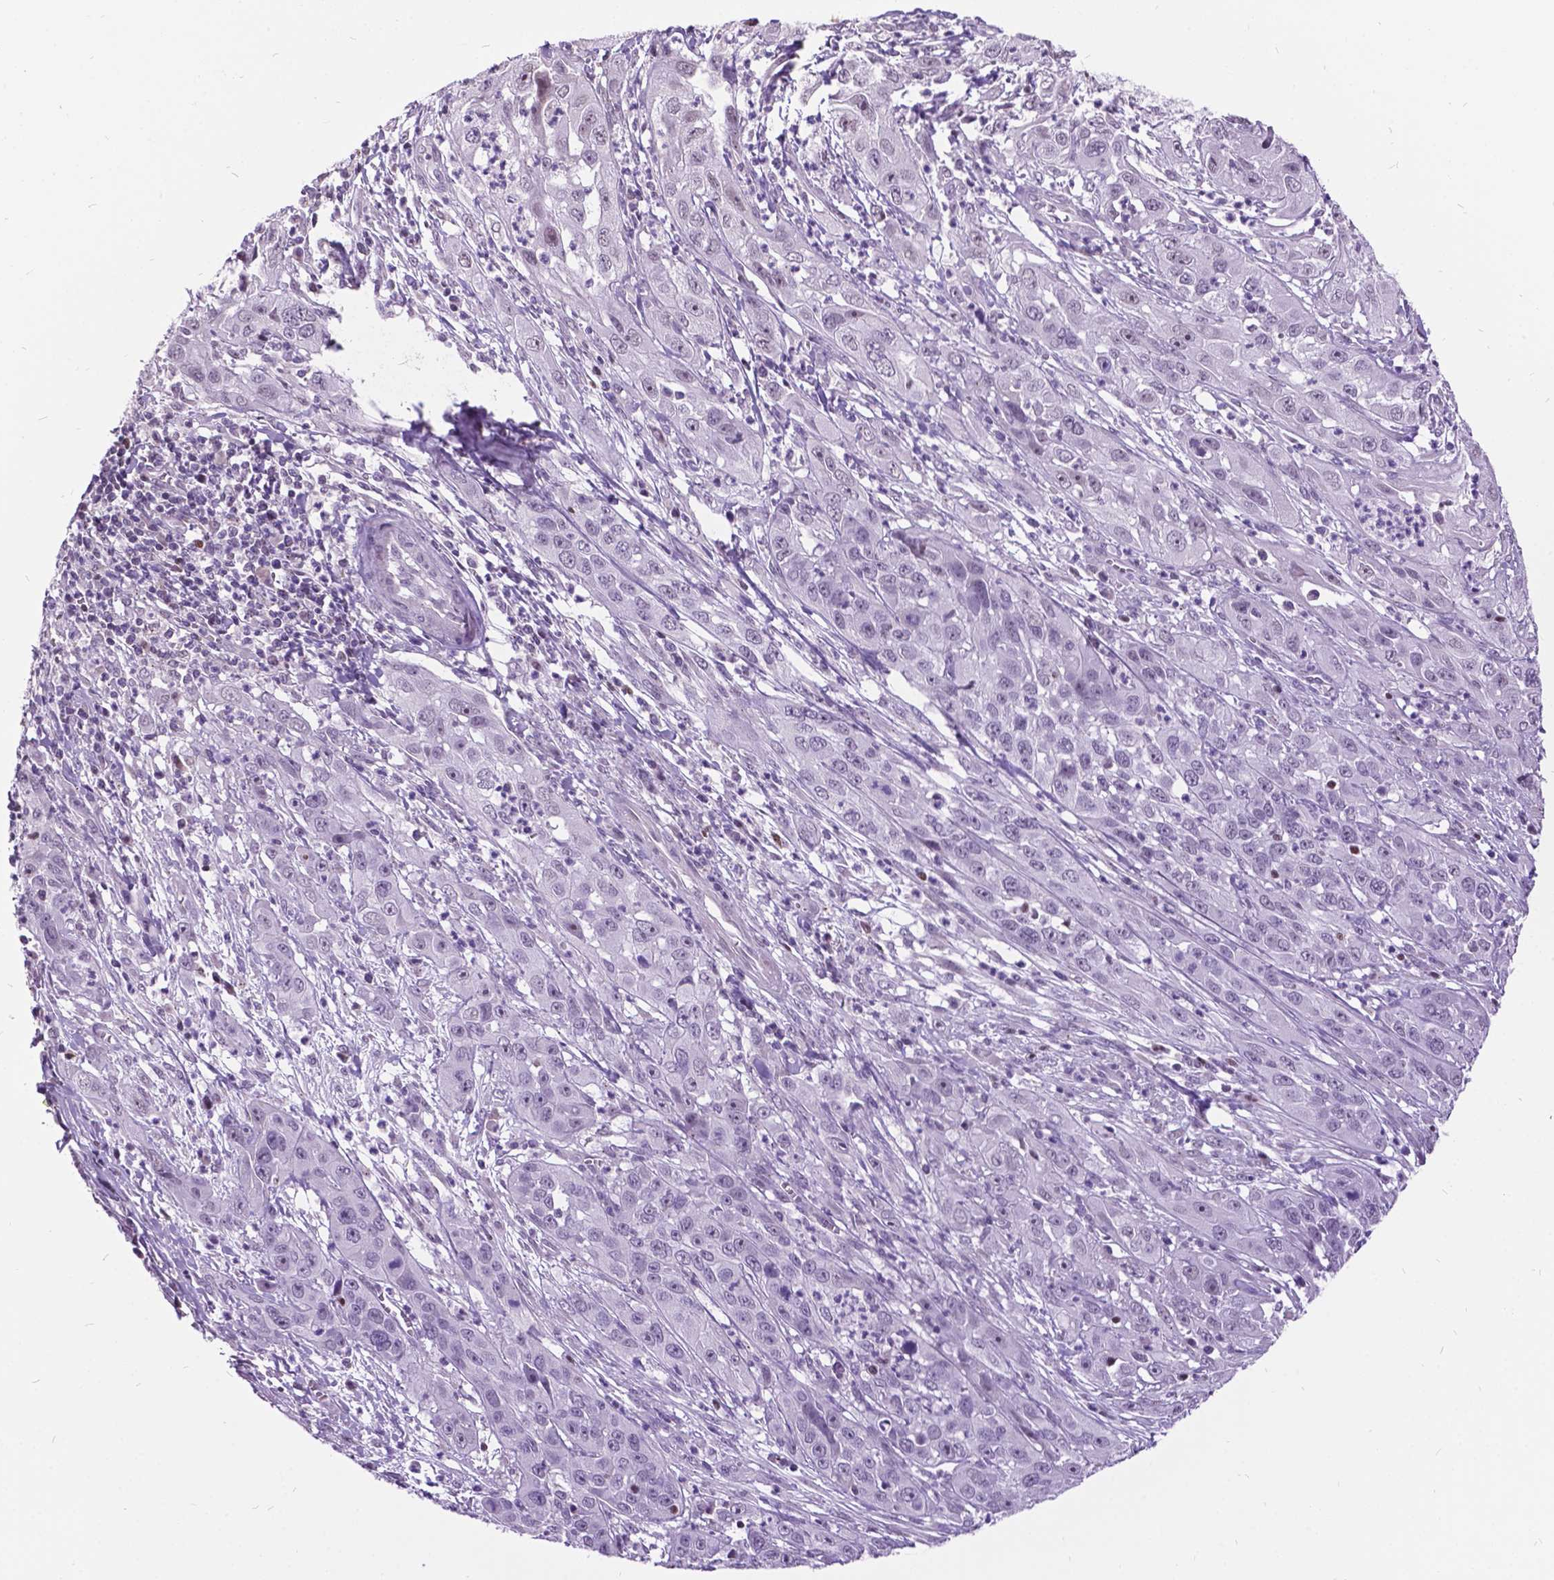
{"staining": {"intensity": "negative", "quantity": "none", "location": "none"}, "tissue": "cervical cancer", "cell_type": "Tumor cells", "image_type": "cancer", "snomed": [{"axis": "morphology", "description": "Squamous cell carcinoma, NOS"}, {"axis": "topography", "description": "Cervix"}], "caption": "Tumor cells are negative for brown protein staining in cervical squamous cell carcinoma. (DAB (3,3'-diaminobenzidine) immunohistochemistry, high magnification).", "gene": "DPF3", "patient": {"sex": "female", "age": 32}}